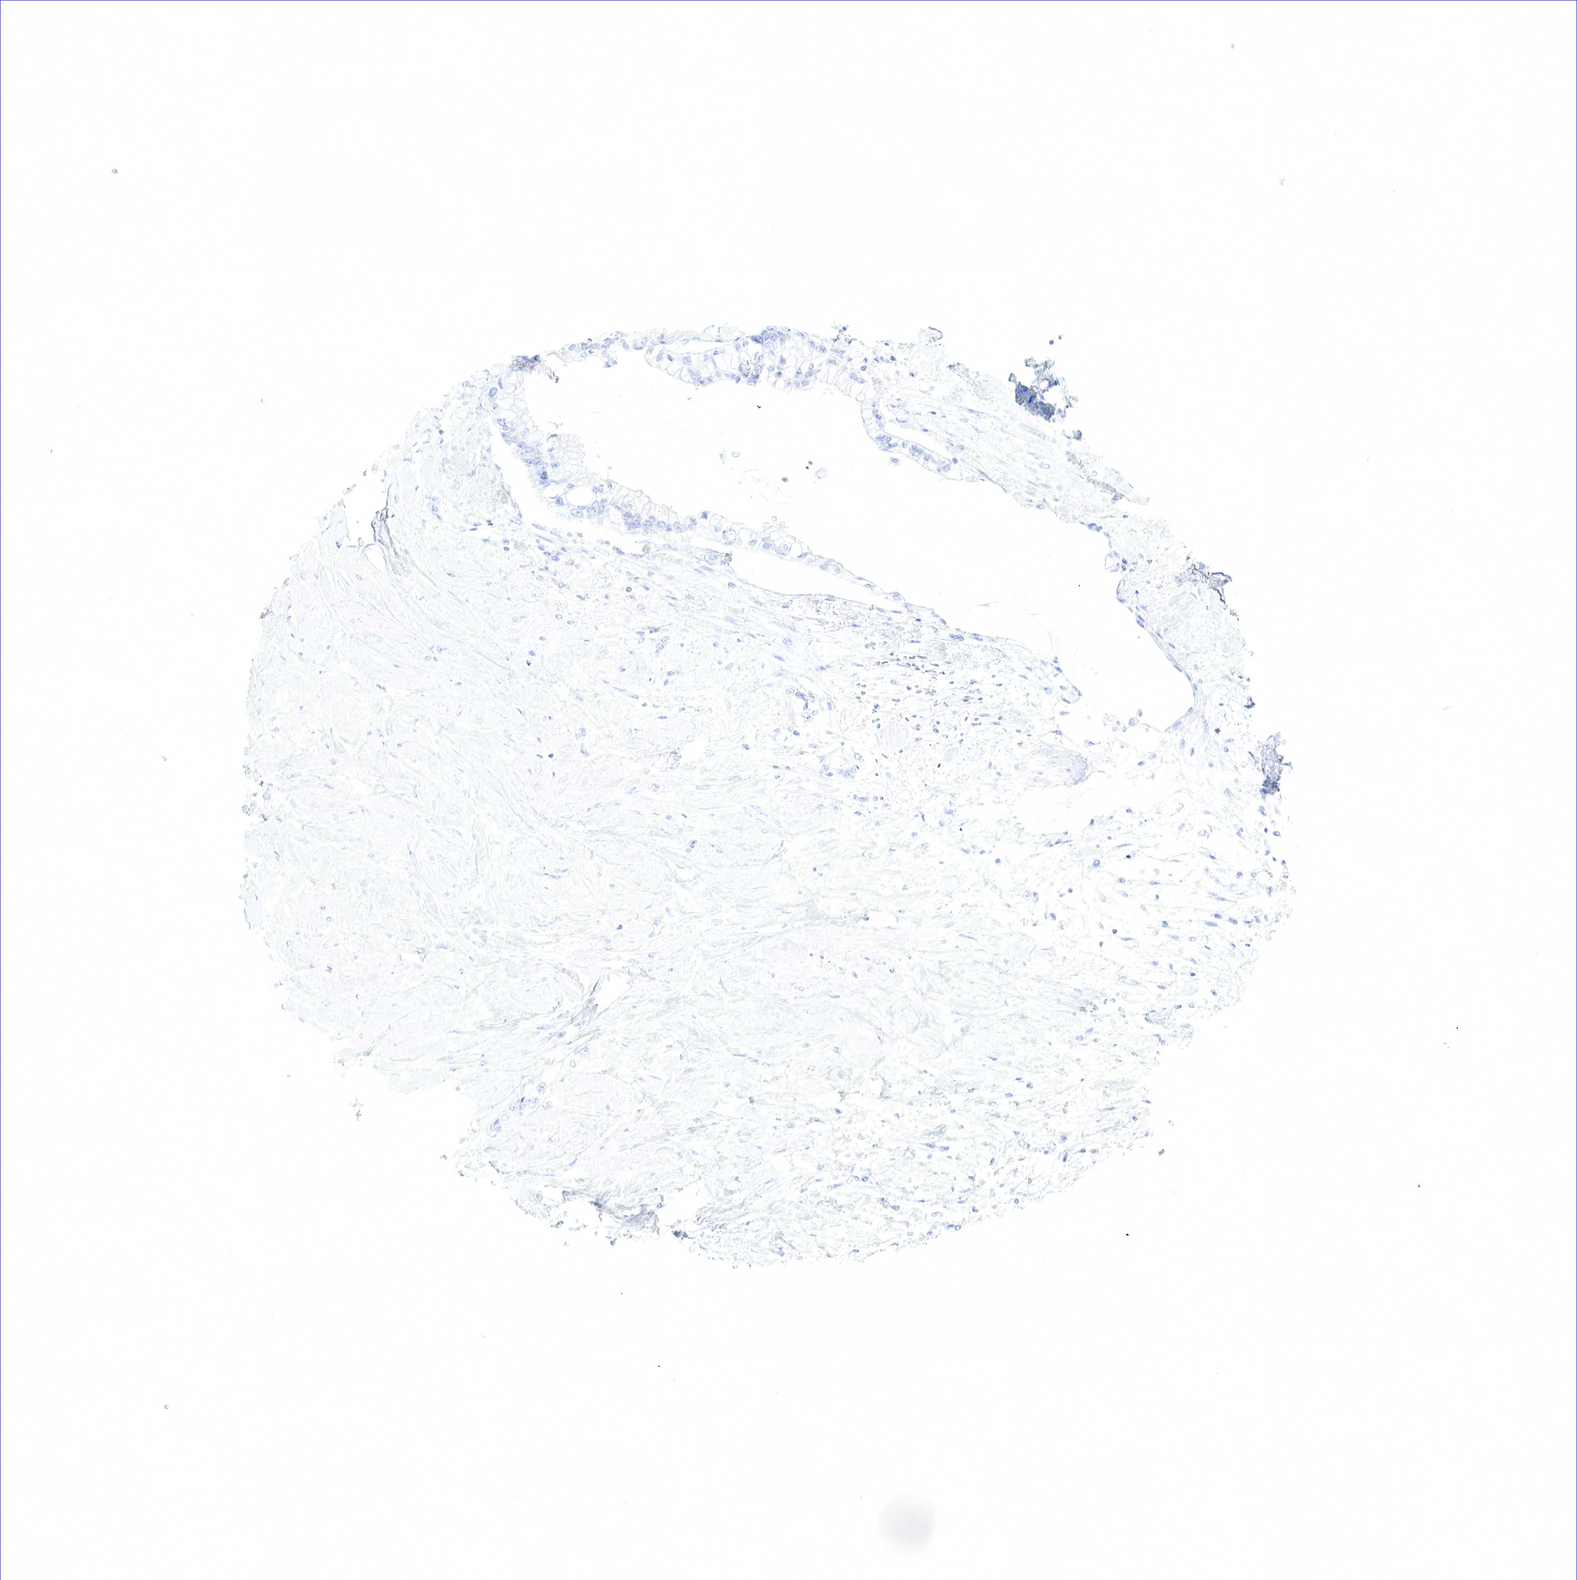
{"staining": {"intensity": "negative", "quantity": "none", "location": "none"}, "tissue": "pancreatic cancer", "cell_type": "Tumor cells", "image_type": "cancer", "snomed": [{"axis": "morphology", "description": "Adenocarcinoma, NOS"}, {"axis": "topography", "description": "Pancreas"}], "caption": "DAB immunohistochemical staining of pancreatic cancer (adenocarcinoma) demonstrates no significant expression in tumor cells. The staining is performed using DAB (3,3'-diaminobenzidine) brown chromogen with nuclei counter-stained in using hematoxylin.", "gene": "TNFRSF8", "patient": {"sex": "female", "age": 70}}